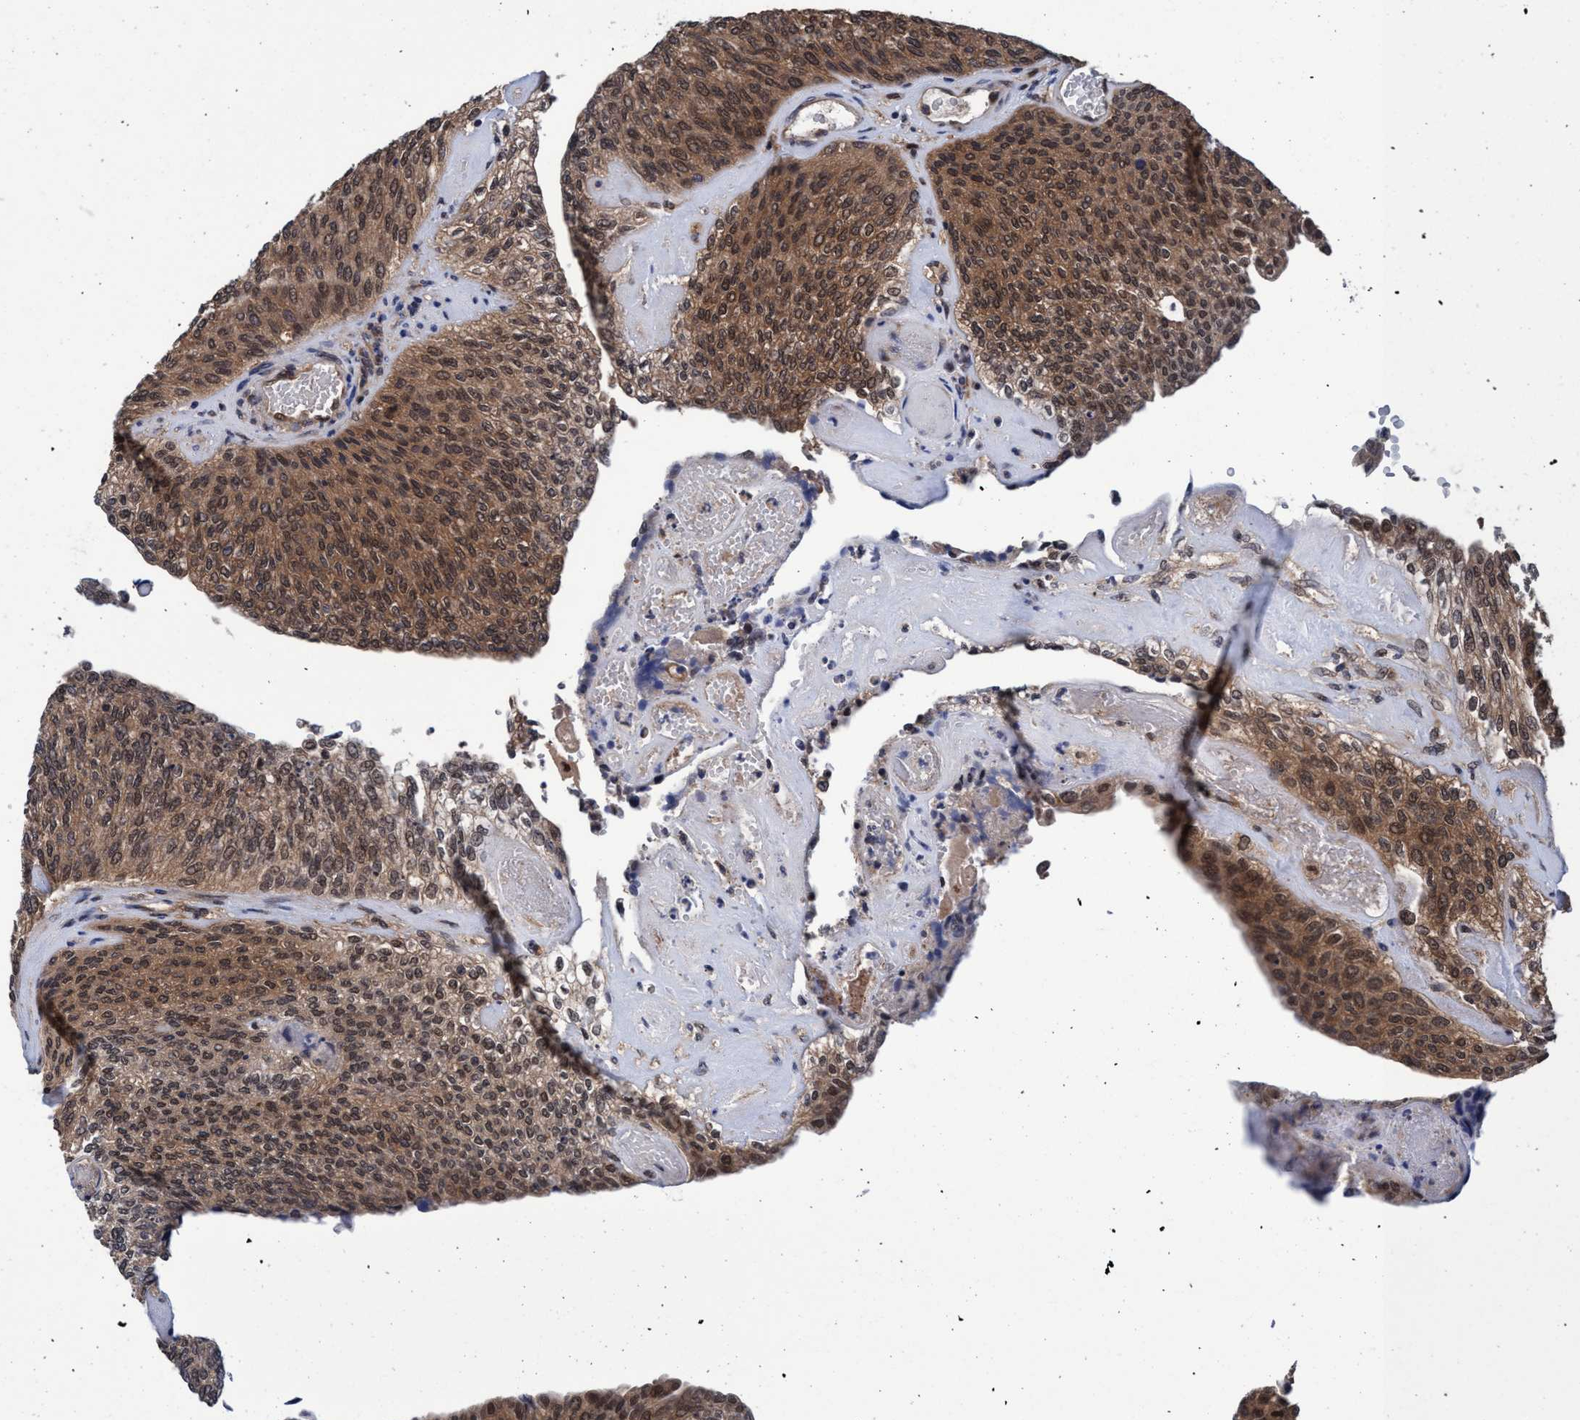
{"staining": {"intensity": "moderate", "quantity": ">75%", "location": "cytoplasmic/membranous,nuclear"}, "tissue": "urothelial cancer", "cell_type": "Tumor cells", "image_type": "cancer", "snomed": [{"axis": "morphology", "description": "Urothelial carcinoma, Low grade"}, {"axis": "topography", "description": "Urinary bladder"}], "caption": "Immunohistochemistry of human urothelial cancer shows medium levels of moderate cytoplasmic/membranous and nuclear staining in approximately >75% of tumor cells.", "gene": "PSMD12", "patient": {"sex": "female", "age": 79}}